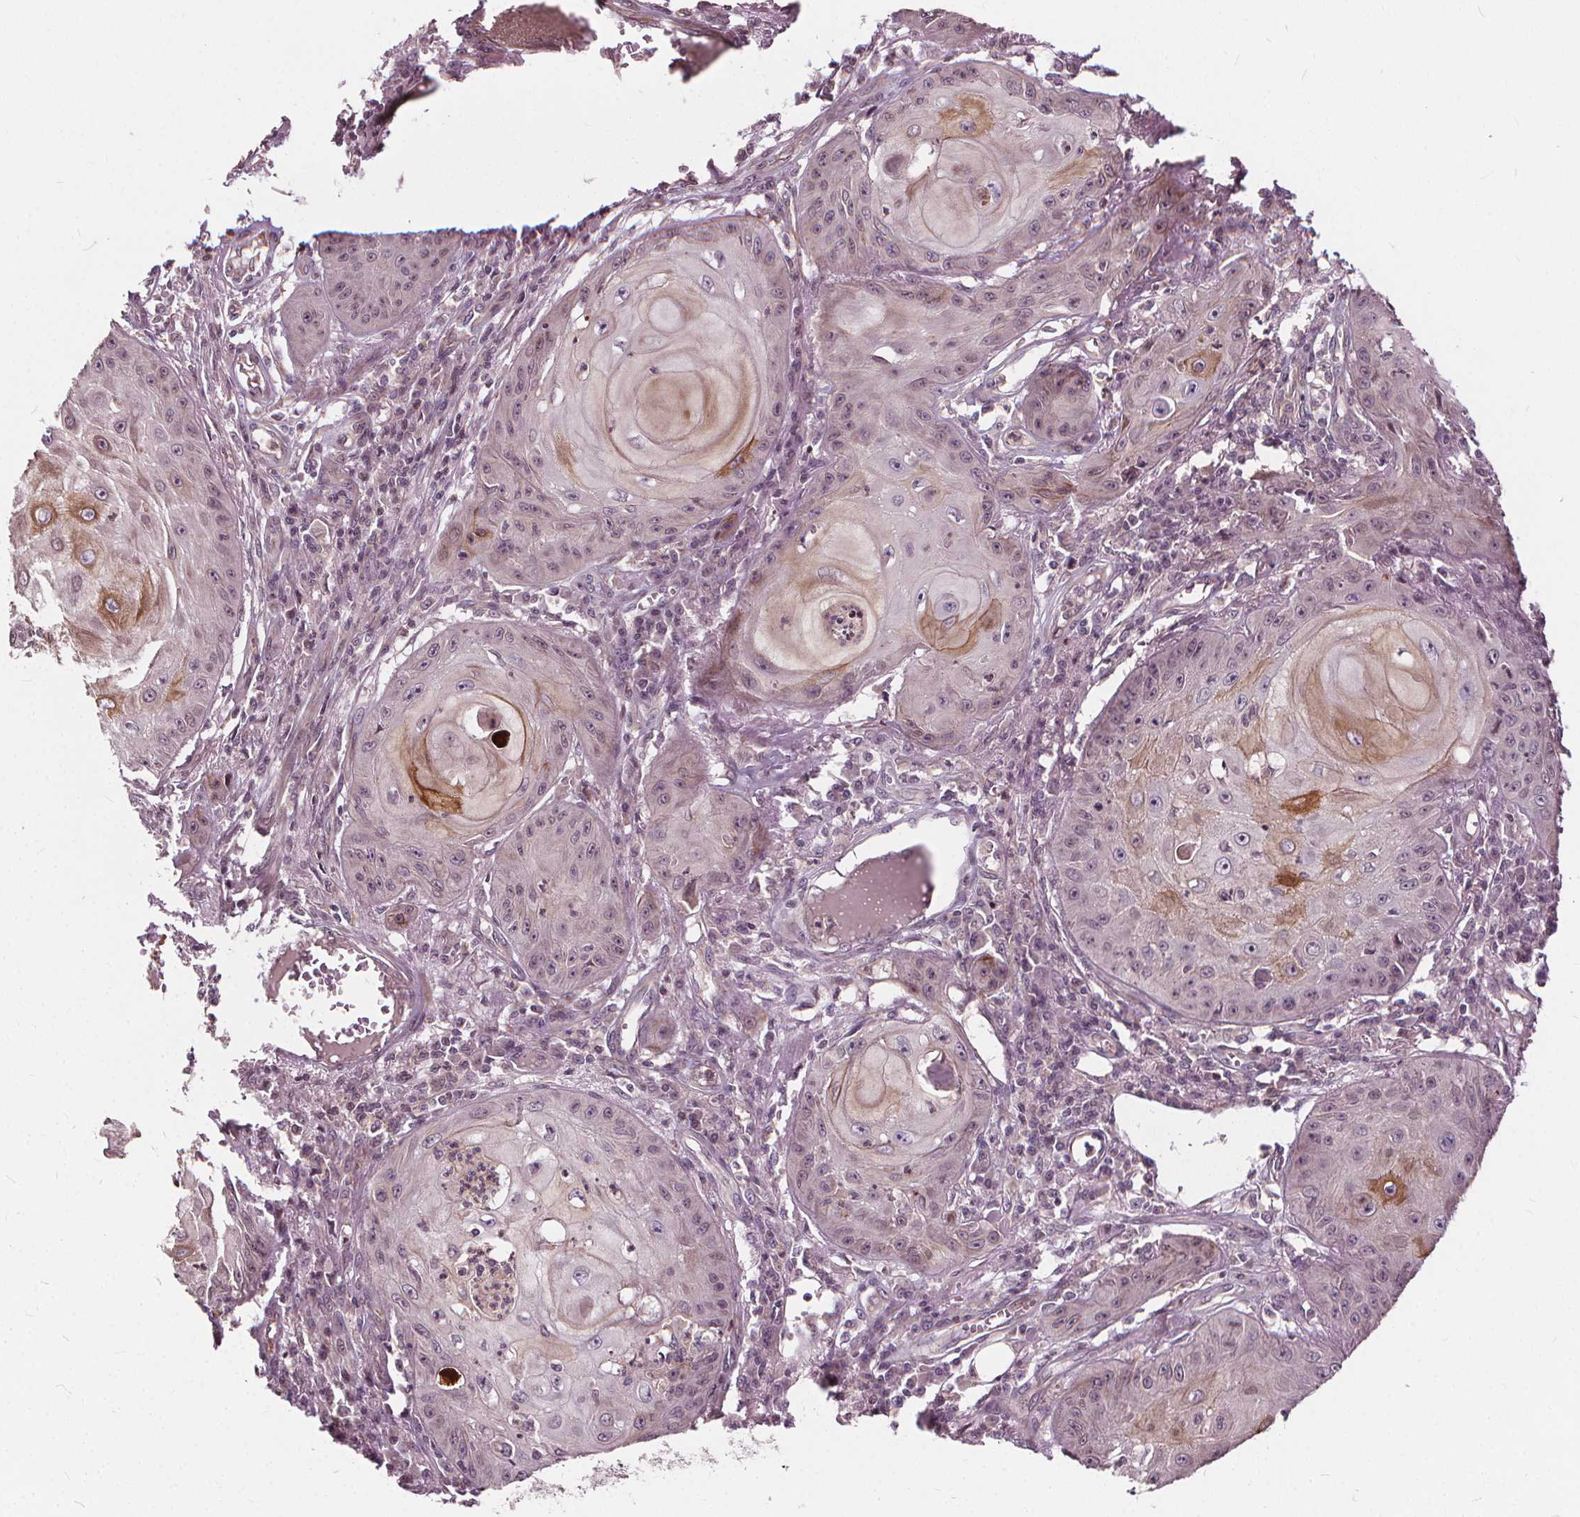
{"staining": {"intensity": "negative", "quantity": "none", "location": "none"}, "tissue": "skin cancer", "cell_type": "Tumor cells", "image_type": "cancer", "snomed": [{"axis": "morphology", "description": "Squamous cell carcinoma, NOS"}, {"axis": "topography", "description": "Skin"}], "caption": "An immunohistochemistry (IHC) histopathology image of skin squamous cell carcinoma is shown. There is no staining in tumor cells of skin squamous cell carcinoma. (Stains: DAB (3,3'-diaminobenzidine) immunohistochemistry with hematoxylin counter stain, Microscopy: brightfield microscopy at high magnification).", "gene": "INPP5E", "patient": {"sex": "male", "age": 70}}